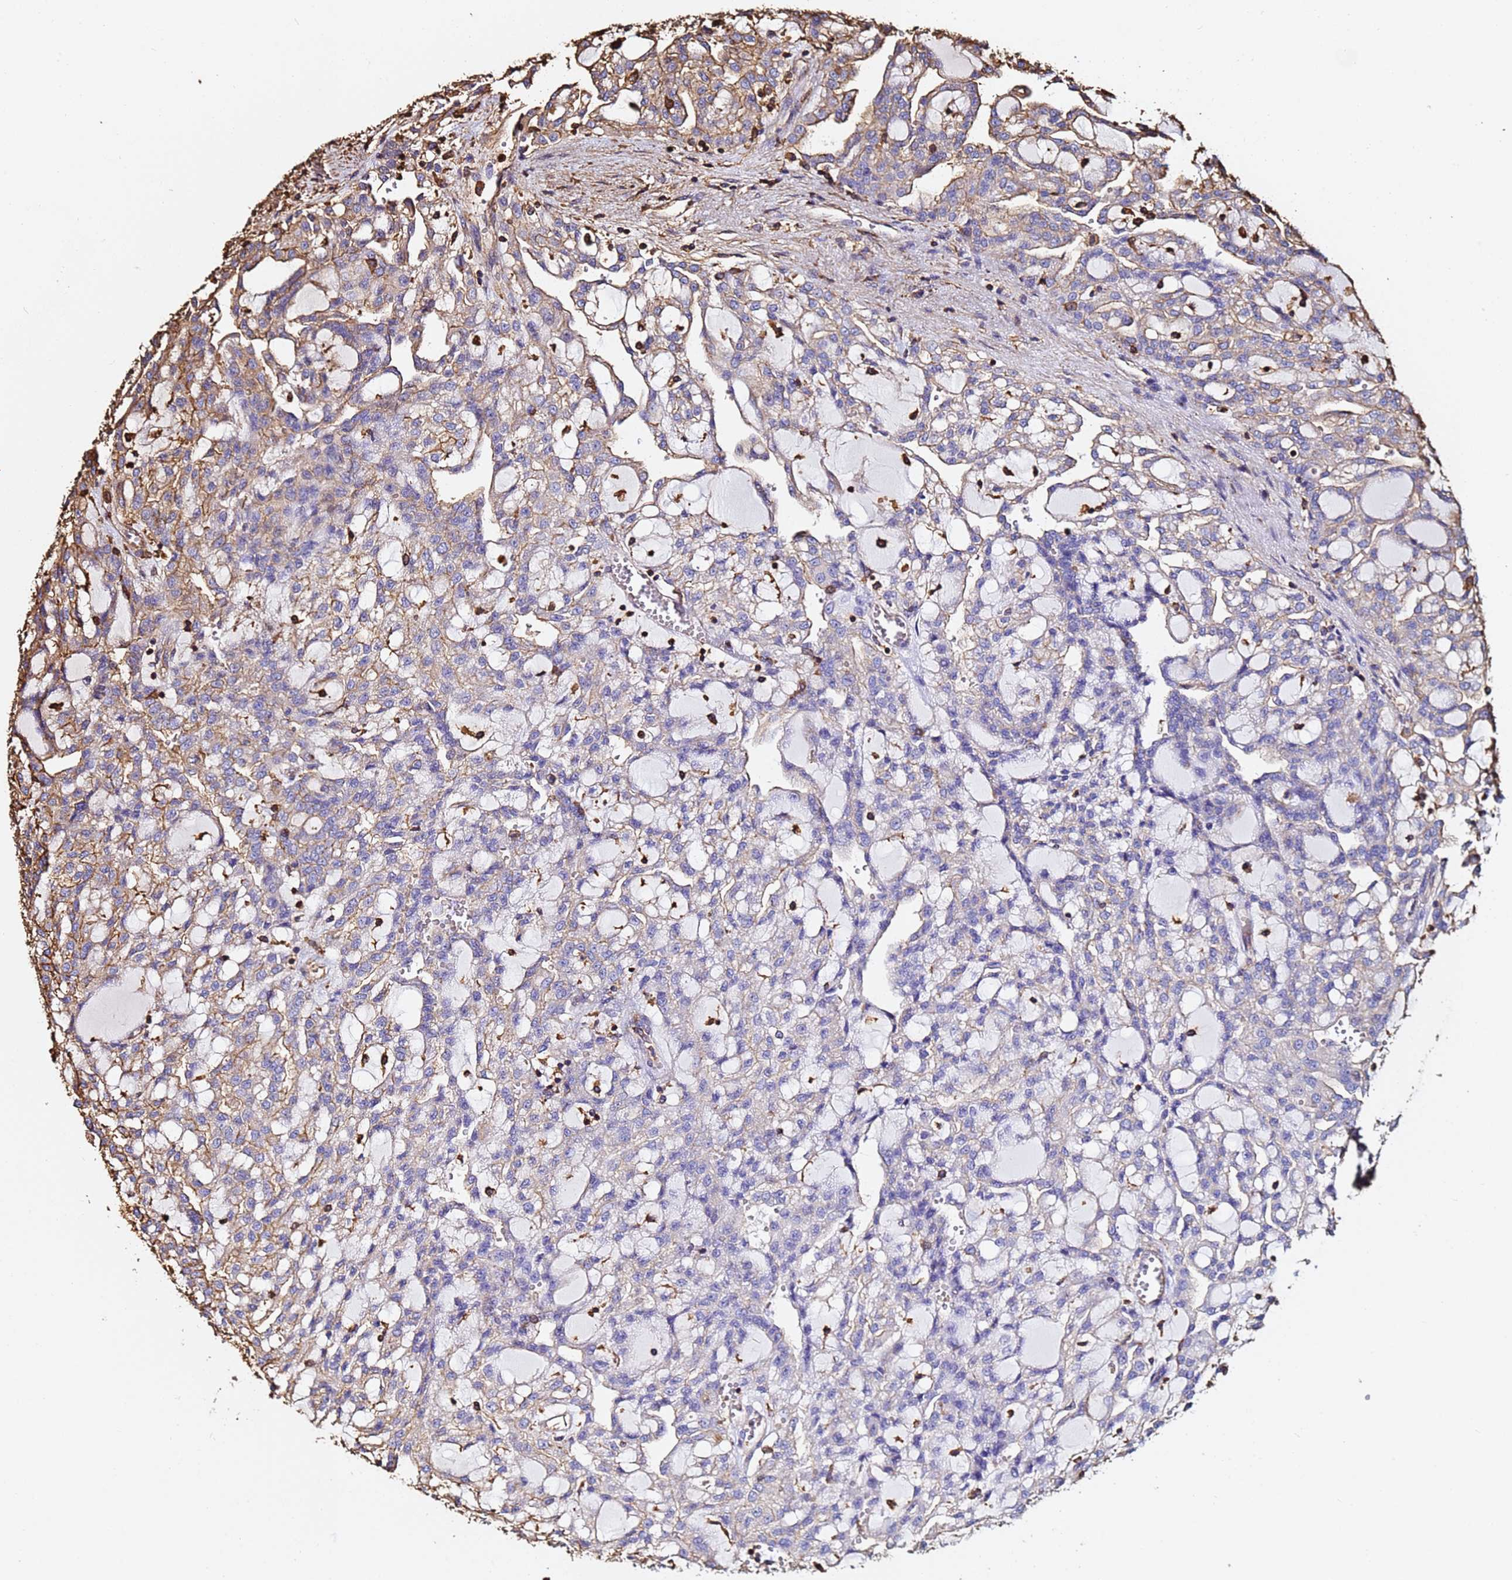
{"staining": {"intensity": "moderate", "quantity": "<25%", "location": "cytoplasmic/membranous"}, "tissue": "renal cancer", "cell_type": "Tumor cells", "image_type": "cancer", "snomed": [{"axis": "morphology", "description": "Adenocarcinoma, NOS"}, {"axis": "topography", "description": "Kidney"}], "caption": "Renal adenocarcinoma stained with IHC exhibits moderate cytoplasmic/membranous staining in approximately <25% of tumor cells.", "gene": "ACTB", "patient": {"sex": "male", "age": 63}}